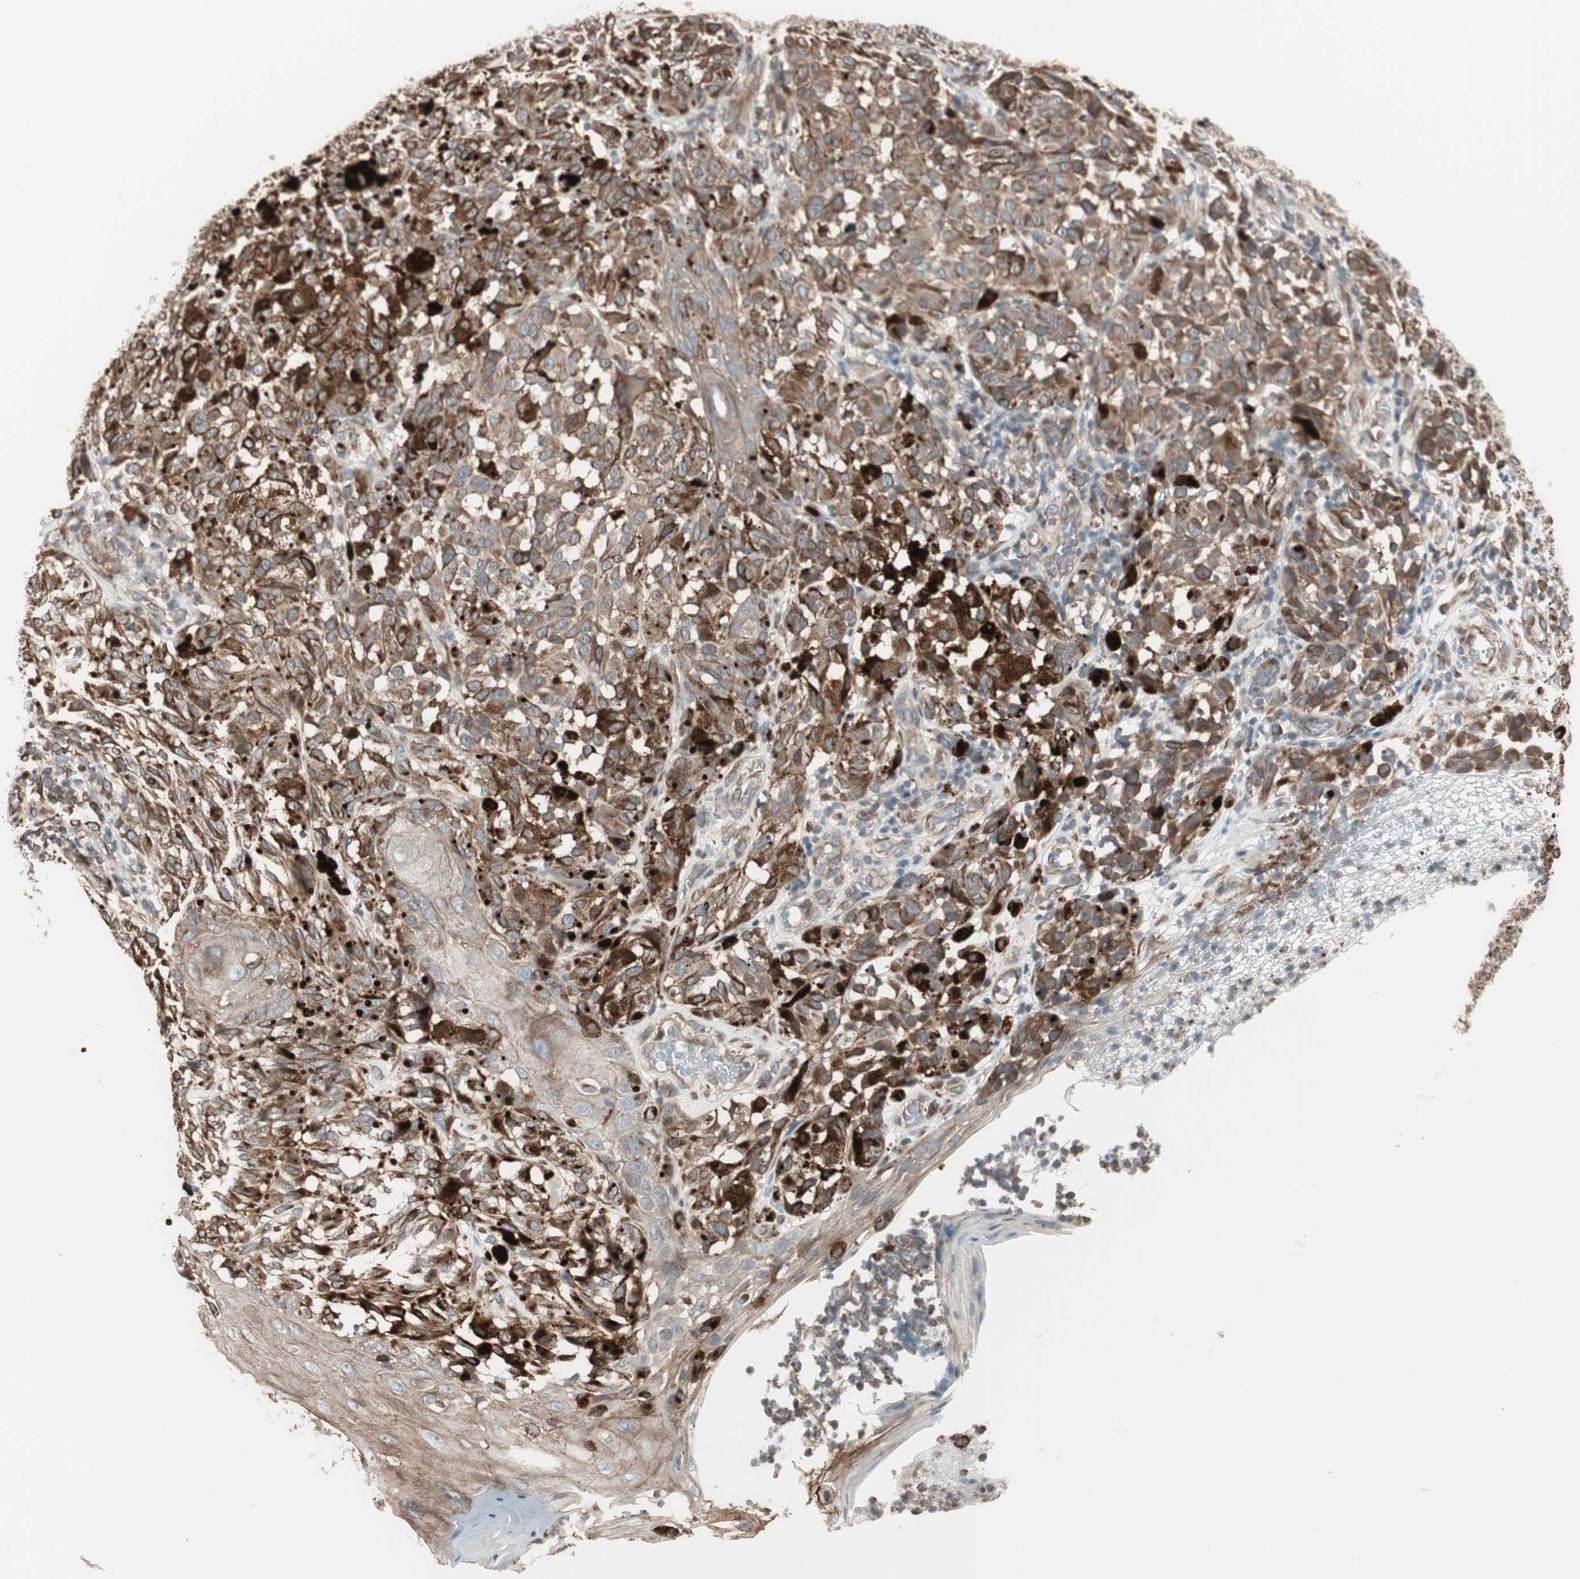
{"staining": {"intensity": "weak", "quantity": ">75%", "location": "cytoplasmic/membranous"}, "tissue": "melanoma", "cell_type": "Tumor cells", "image_type": "cancer", "snomed": [{"axis": "morphology", "description": "Malignant melanoma, NOS"}, {"axis": "topography", "description": "Skin"}], "caption": "Protein expression analysis of human malignant melanoma reveals weak cytoplasmic/membranous staining in about >75% of tumor cells.", "gene": "MAD2L2", "patient": {"sex": "female", "age": 46}}